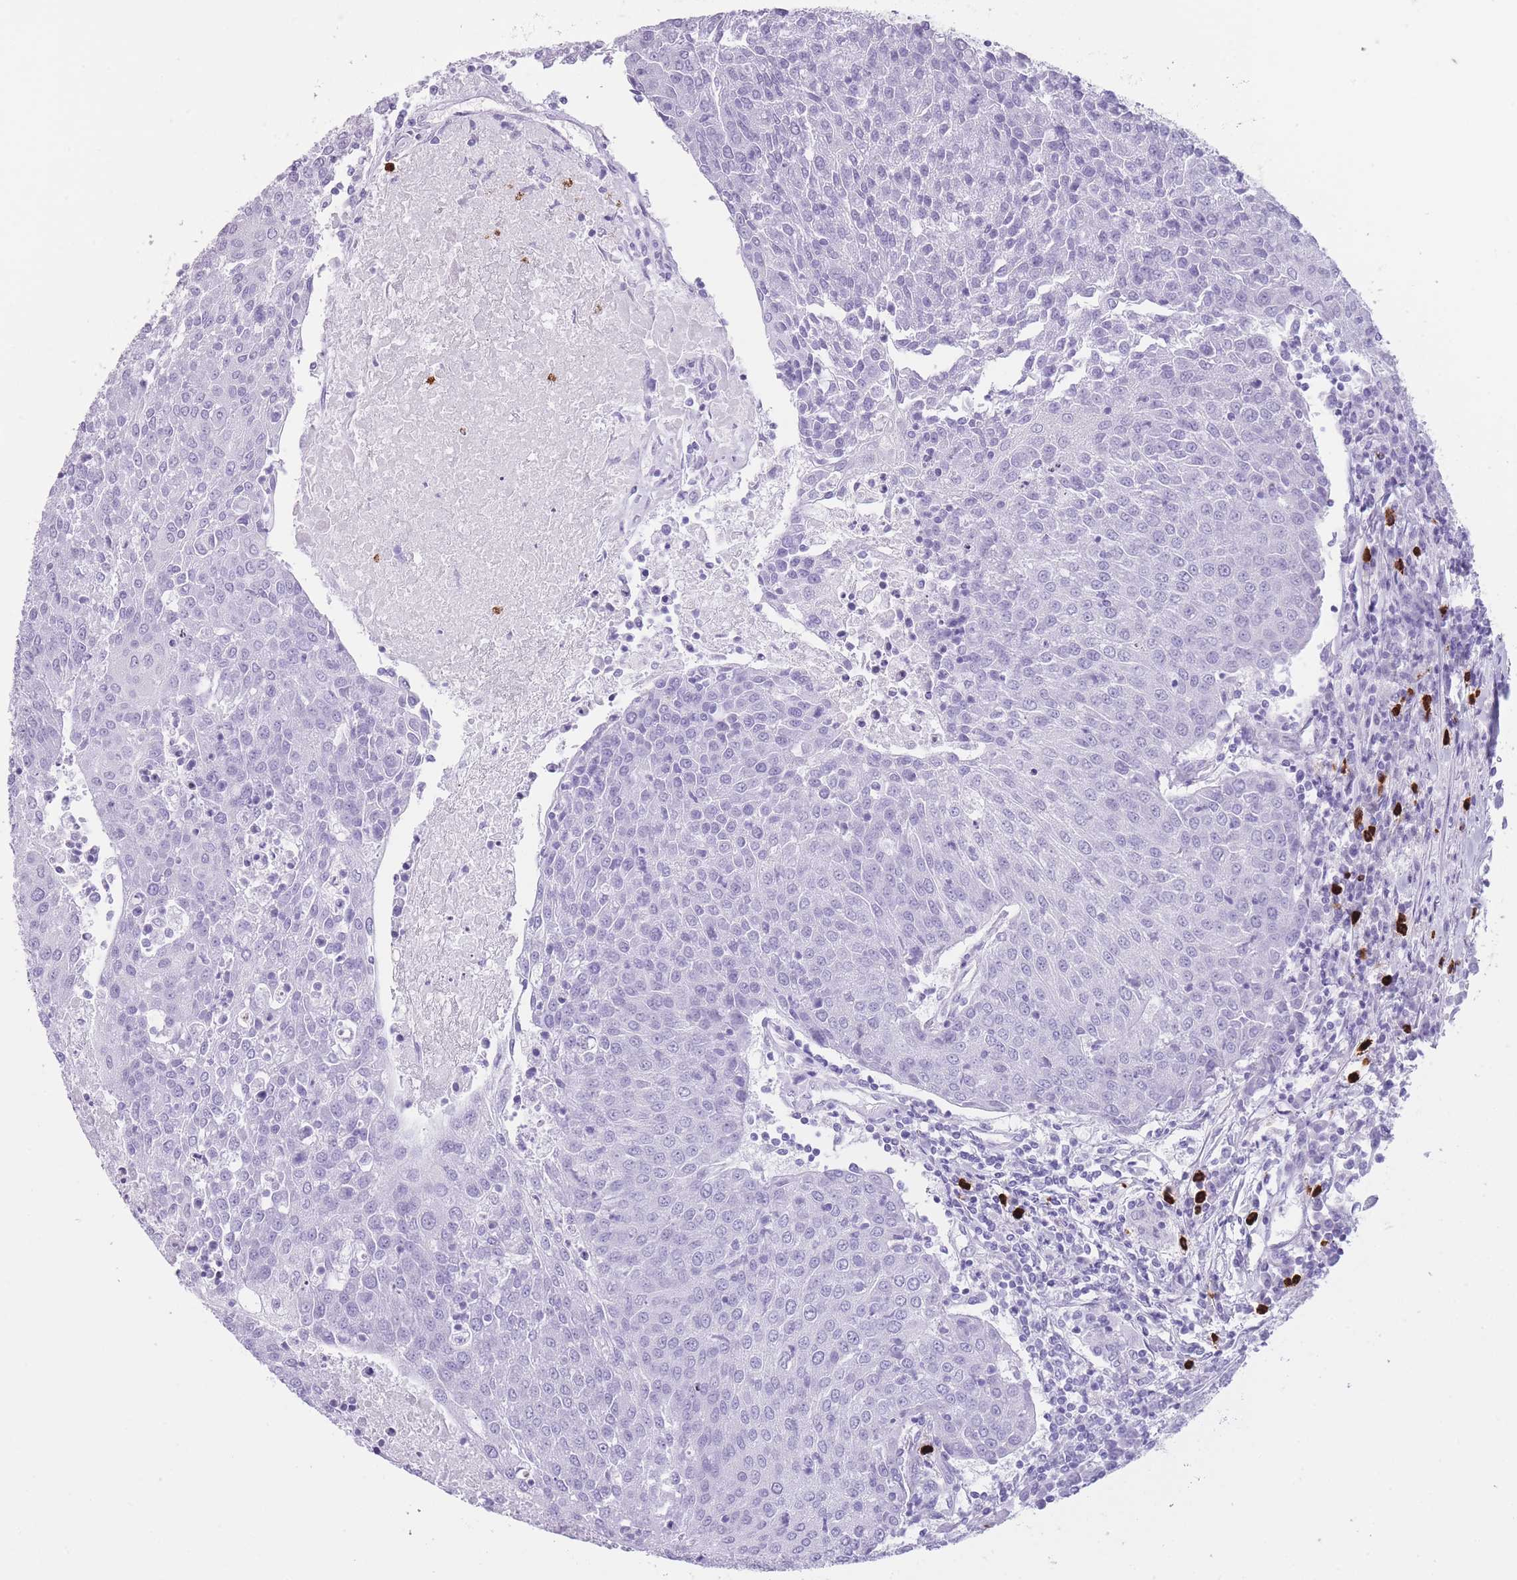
{"staining": {"intensity": "negative", "quantity": "none", "location": "none"}, "tissue": "urothelial cancer", "cell_type": "Tumor cells", "image_type": "cancer", "snomed": [{"axis": "morphology", "description": "Urothelial carcinoma, High grade"}, {"axis": "topography", "description": "Urinary bladder"}], "caption": "Micrograph shows no protein expression in tumor cells of urothelial carcinoma (high-grade) tissue. Brightfield microscopy of immunohistochemistry (IHC) stained with DAB (brown) and hematoxylin (blue), captured at high magnification.", "gene": "OR4F21", "patient": {"sex": "female", "age": 85}}